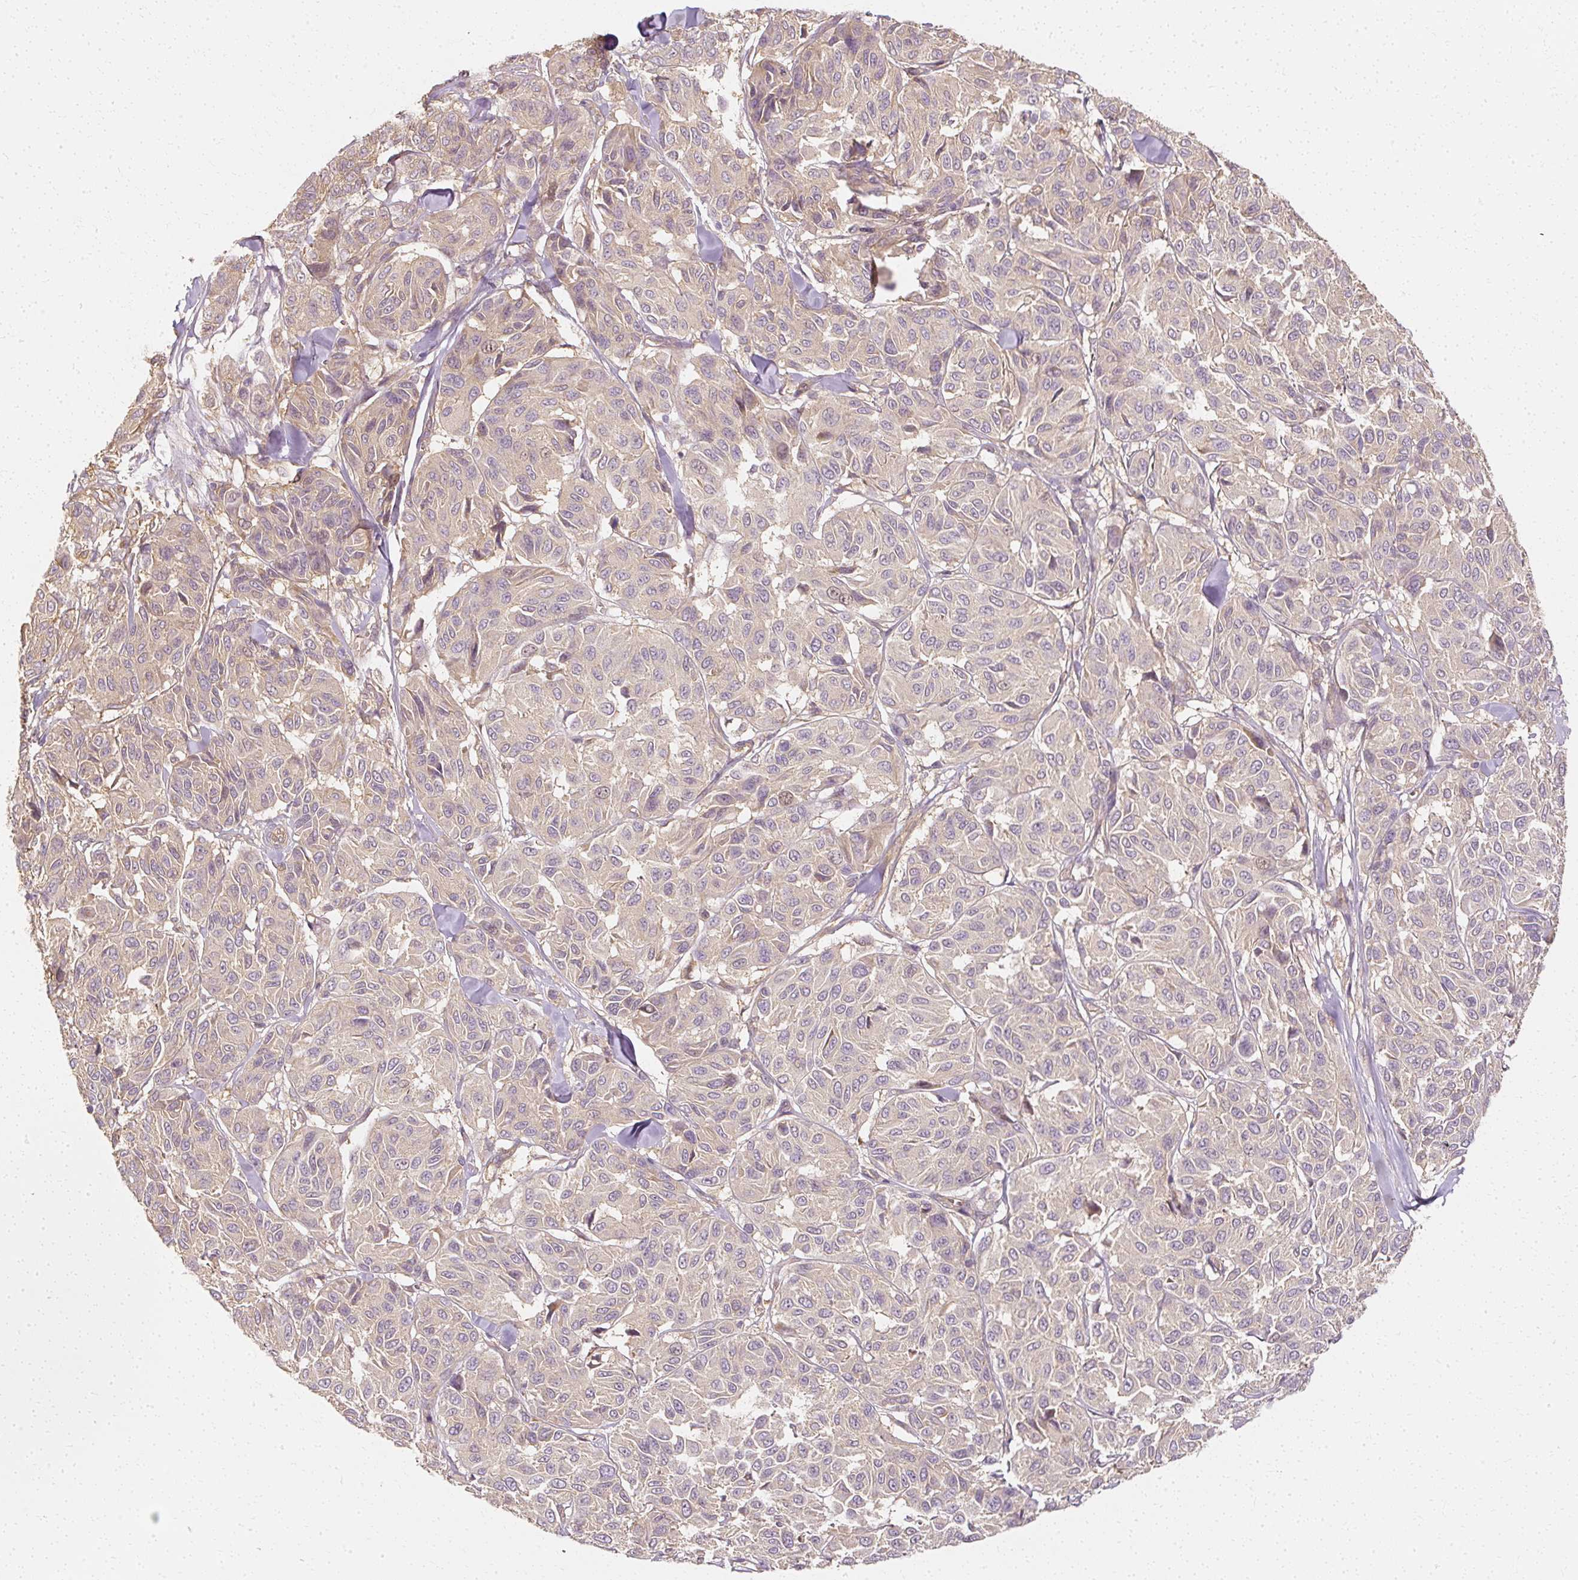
{"staining": {"intensity": "weak", "quantity": "<25%", "location": "cytoplasmic/membranous"}, "tissue": "melanoma", "cell_type": "Tumor cells", "image_type": "cancer", "snomed": [{"axis": "morphology", "description": "Malignant melanoma, NOS"}, {"axis": "topography", "description": "Skin"}], "caption": "Immunohistochemistry (IHC) photomicrograph of malignant melanoma stained for a protein (brown), which displays no expression in tumor cells.", "gene": "GNAQ", "patient": {"sex": "female", "age": 66}}